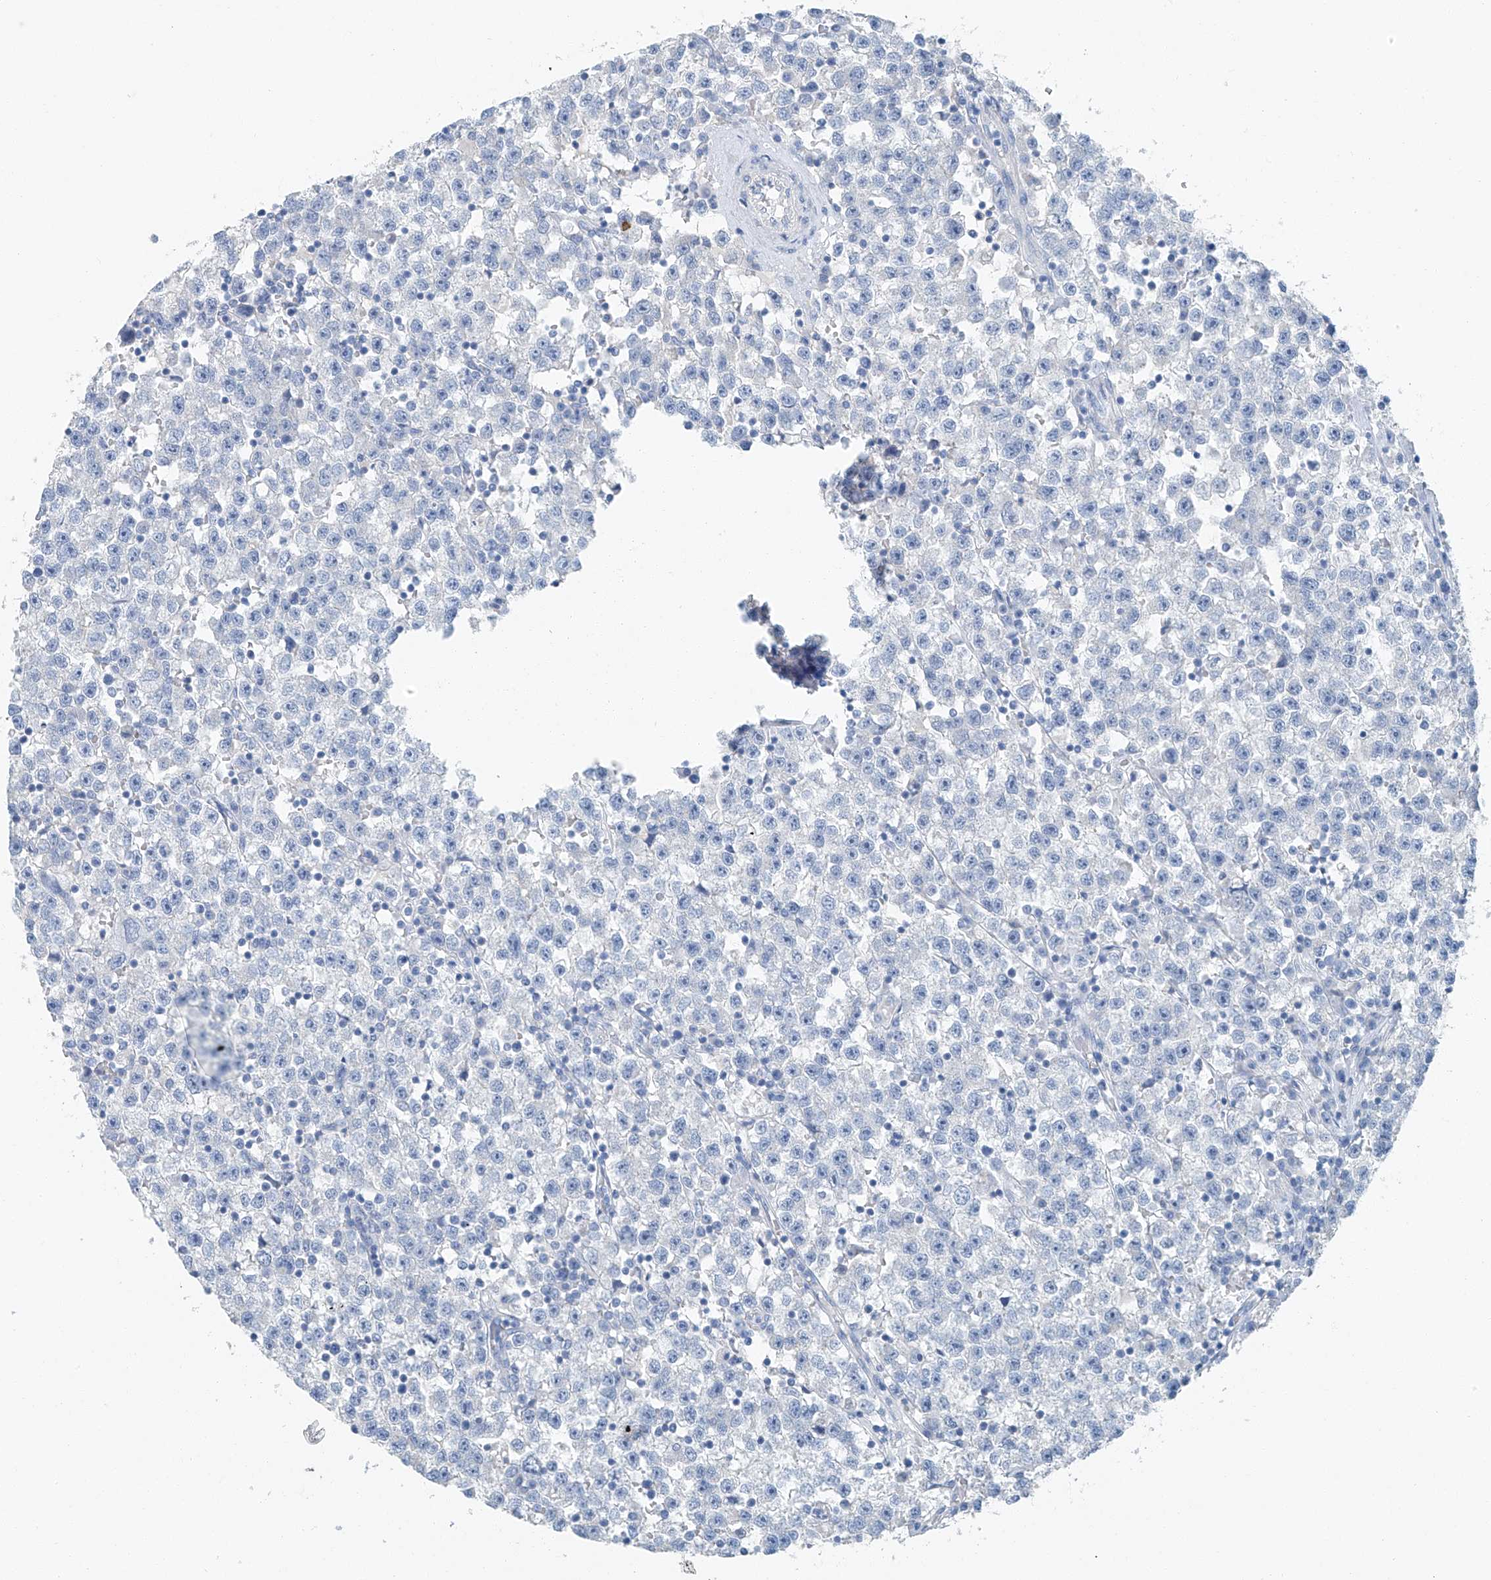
{"staining": {"intensity": "negative", "quantity": "none", "location": "none"}, "tissue": "testis cancer", "cell_type": "Tumor cells", "image_type": "cancer", "snomed": [{"axis": "morphology", "description": "Seminoma, NOS"}, {"axis": "topography", "description": "Testis"}], "caption": "The photomicrograph exhibits no staining of tumor cells in testis cancer (seminoma).", "gene": "C1orf87", "patient": {"sex": "male", "age": 22}}